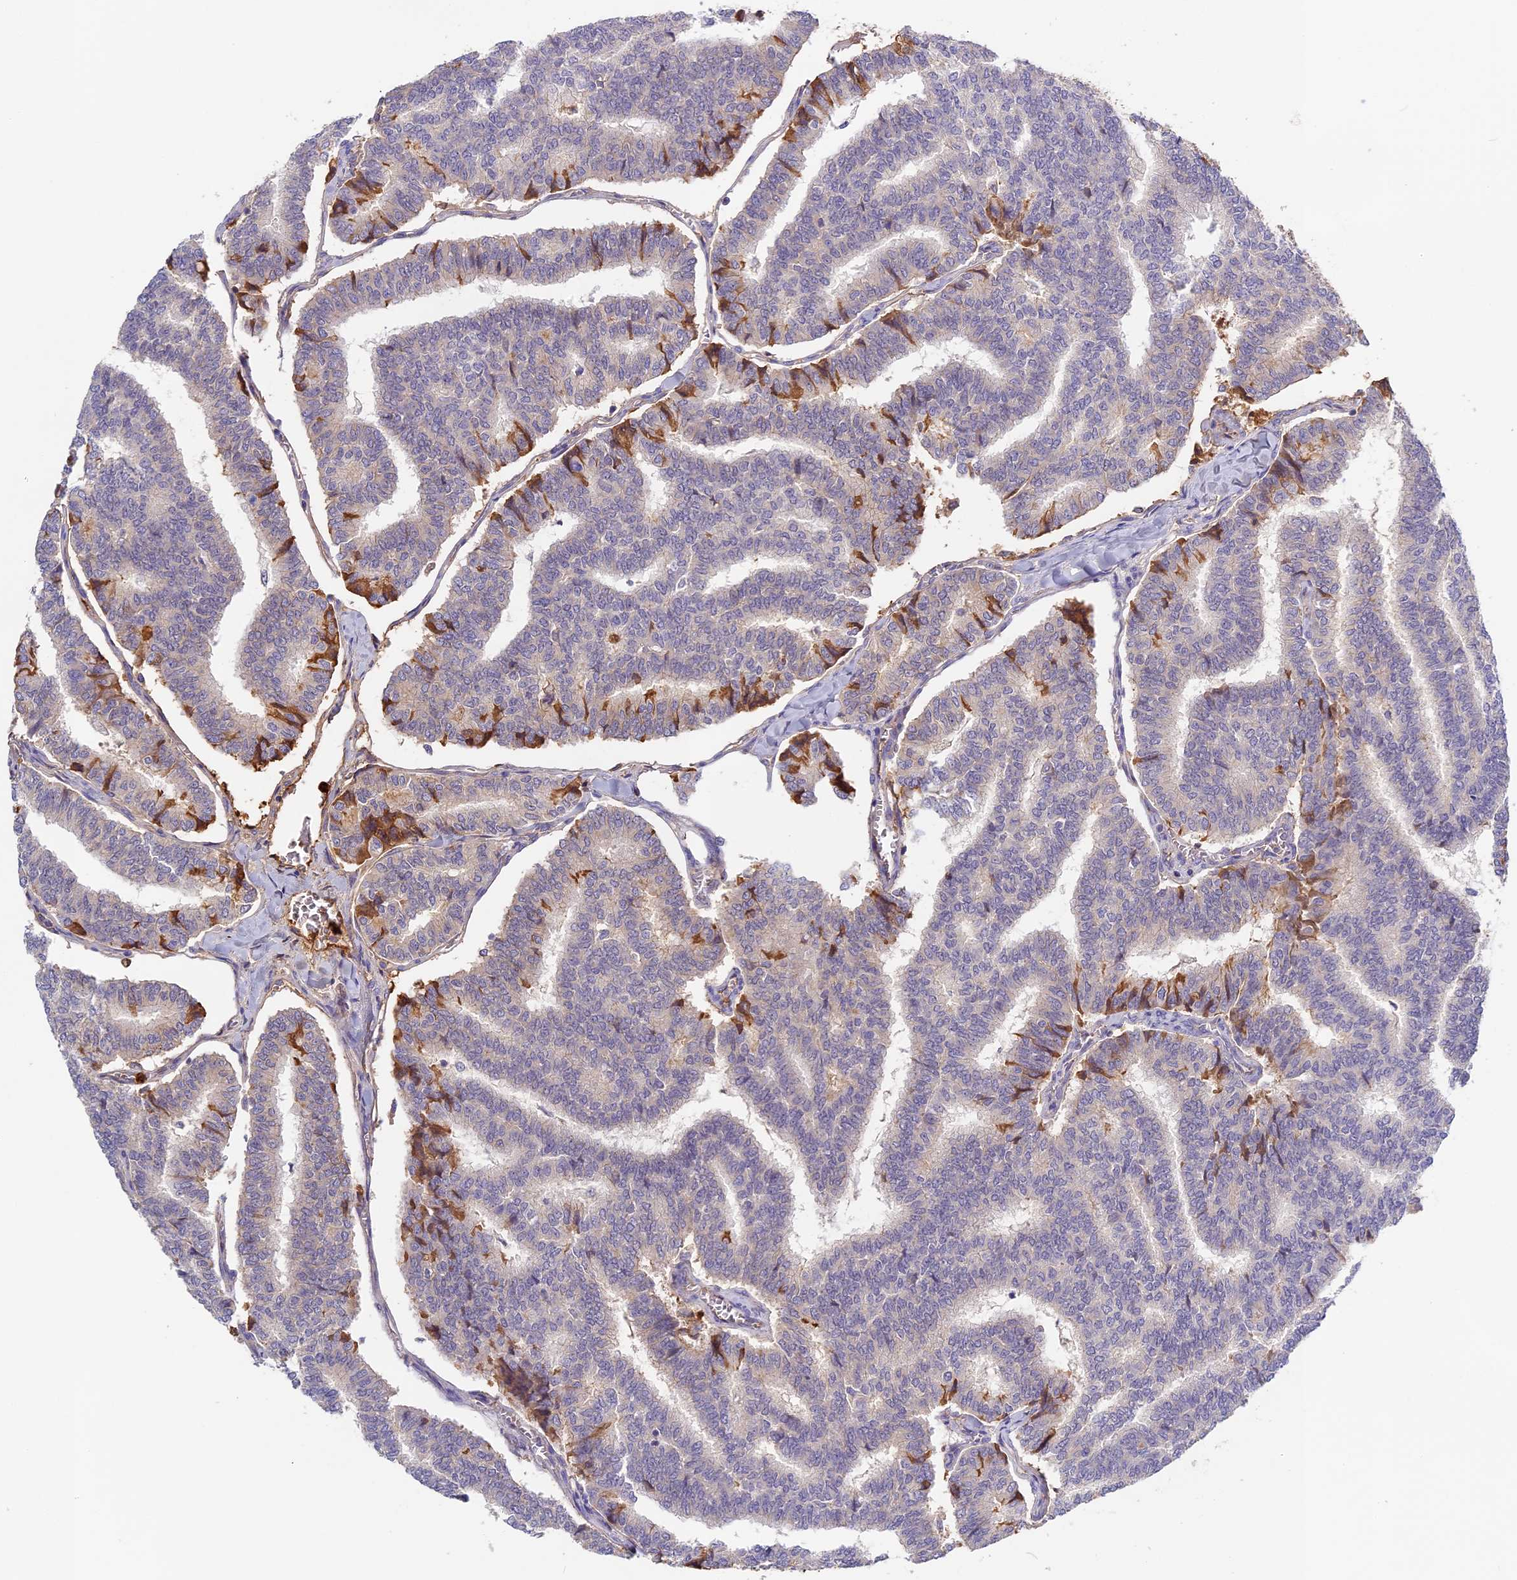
{"staining": {"intensity": "moderate", "quantity": "<25%", "location": "cytoplasmic/membranous"}, "tissue": "thyroid cancer", "cell_type": "Tumor cells", "image_type": "cancer", "snomed": [{"axis": "morphology", "description": "Papillary adenocarcinoma, NOS"}, {"axis": "topography", "description": "Thyroid gland"}], "caption": "Thyroid cancer (papillary adenocarcinoma) was stained to show a protein in brown. There is low levels of moderate cytoplasmic/membranous expression in approximately <25% of tumor cells.", "gene": "ADGRD1", "patient": {"sex": "female", "age": 35}}